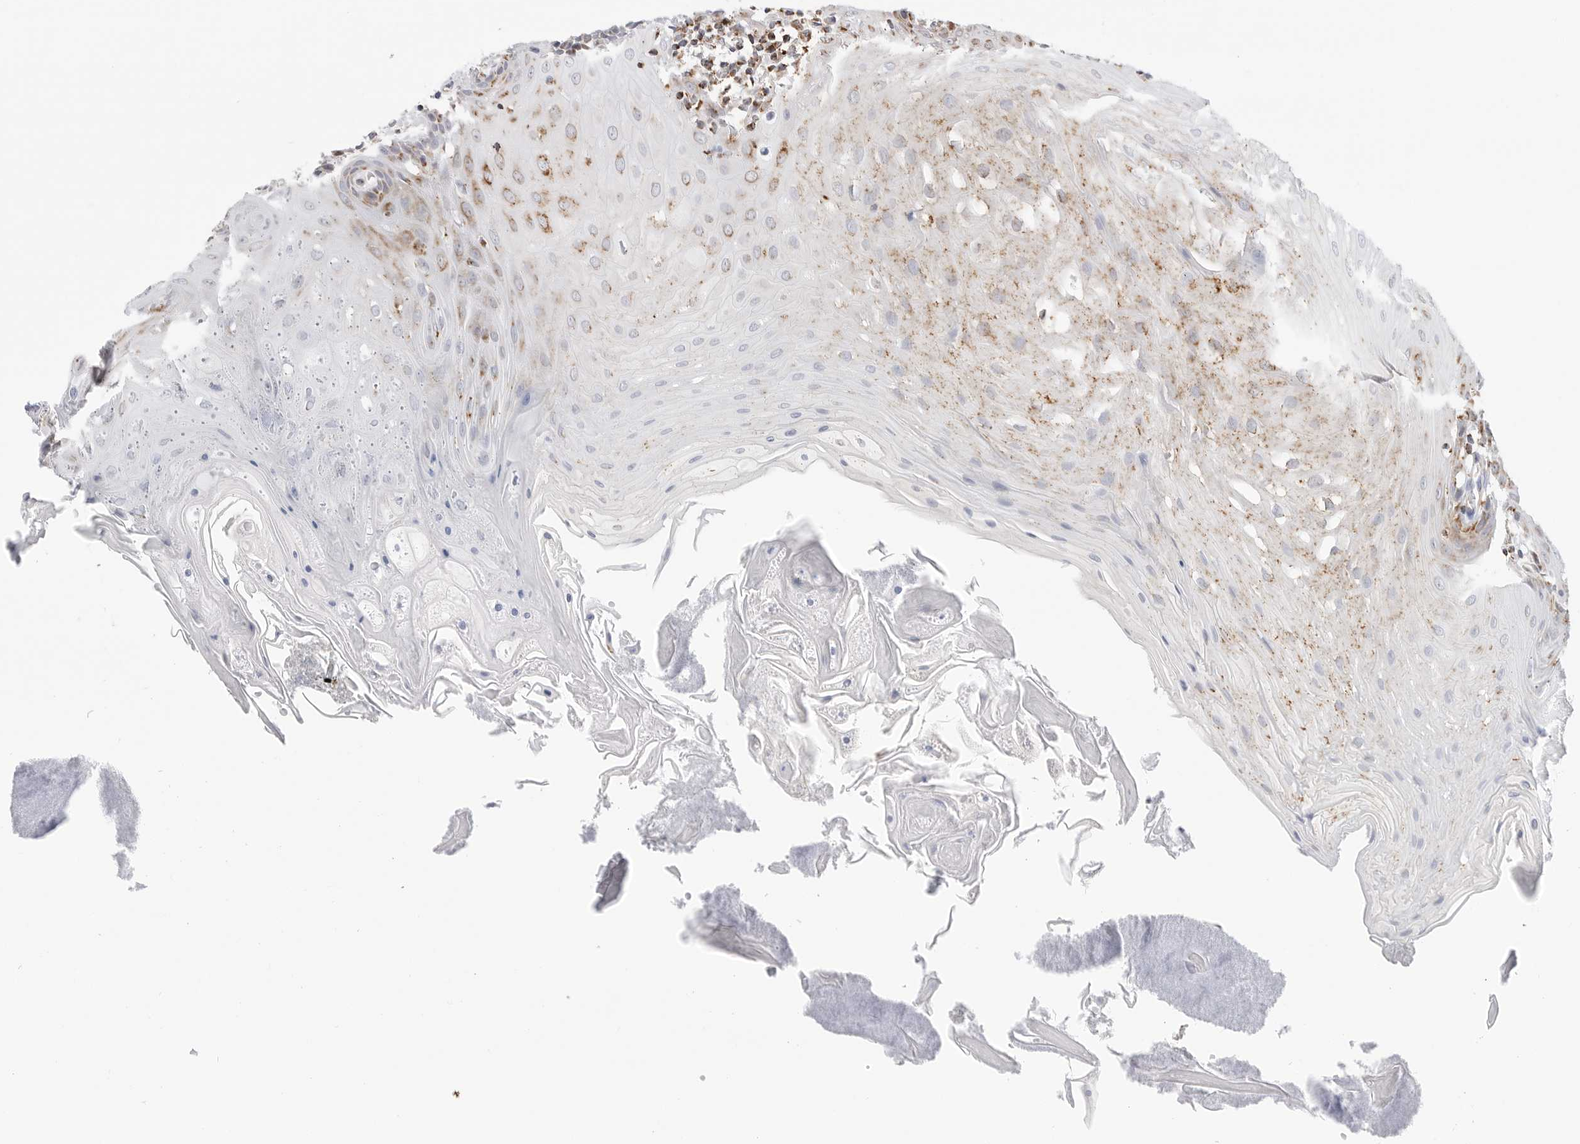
{"staining": {"intensity": "moderate", "quantity": "25%-75%", "location": "cytoplasmic/membranous"}, "tissue": "oral mucosa", "cell_type": "Squamous epithelial cells", "image_type": "normal", "snomed": [{"axis": "morphology", "description": "Normal tissue, NOS"}, {"axis": "morphology", "description": "Squamous cell carcinoma, NOS"}, {"axis": "topography", "description": "Skeletal muscle"}, {"axis": "topography", "description": "Oral tissue"}, {"axis": "topography", "description": "Salivary gland"}, {"axis": "topography", "description": "Head-Neck"}], "caption": "This photomicrograph shows immunohistochemistry staining of unremarkable human oral mucosa, with medium moderate cytoplasmic/membranous expression in about 25%-75% of squamous epithelial cells.", "gene": "ATP5IF1", "patient": {"sex": "male", "age": 54}}